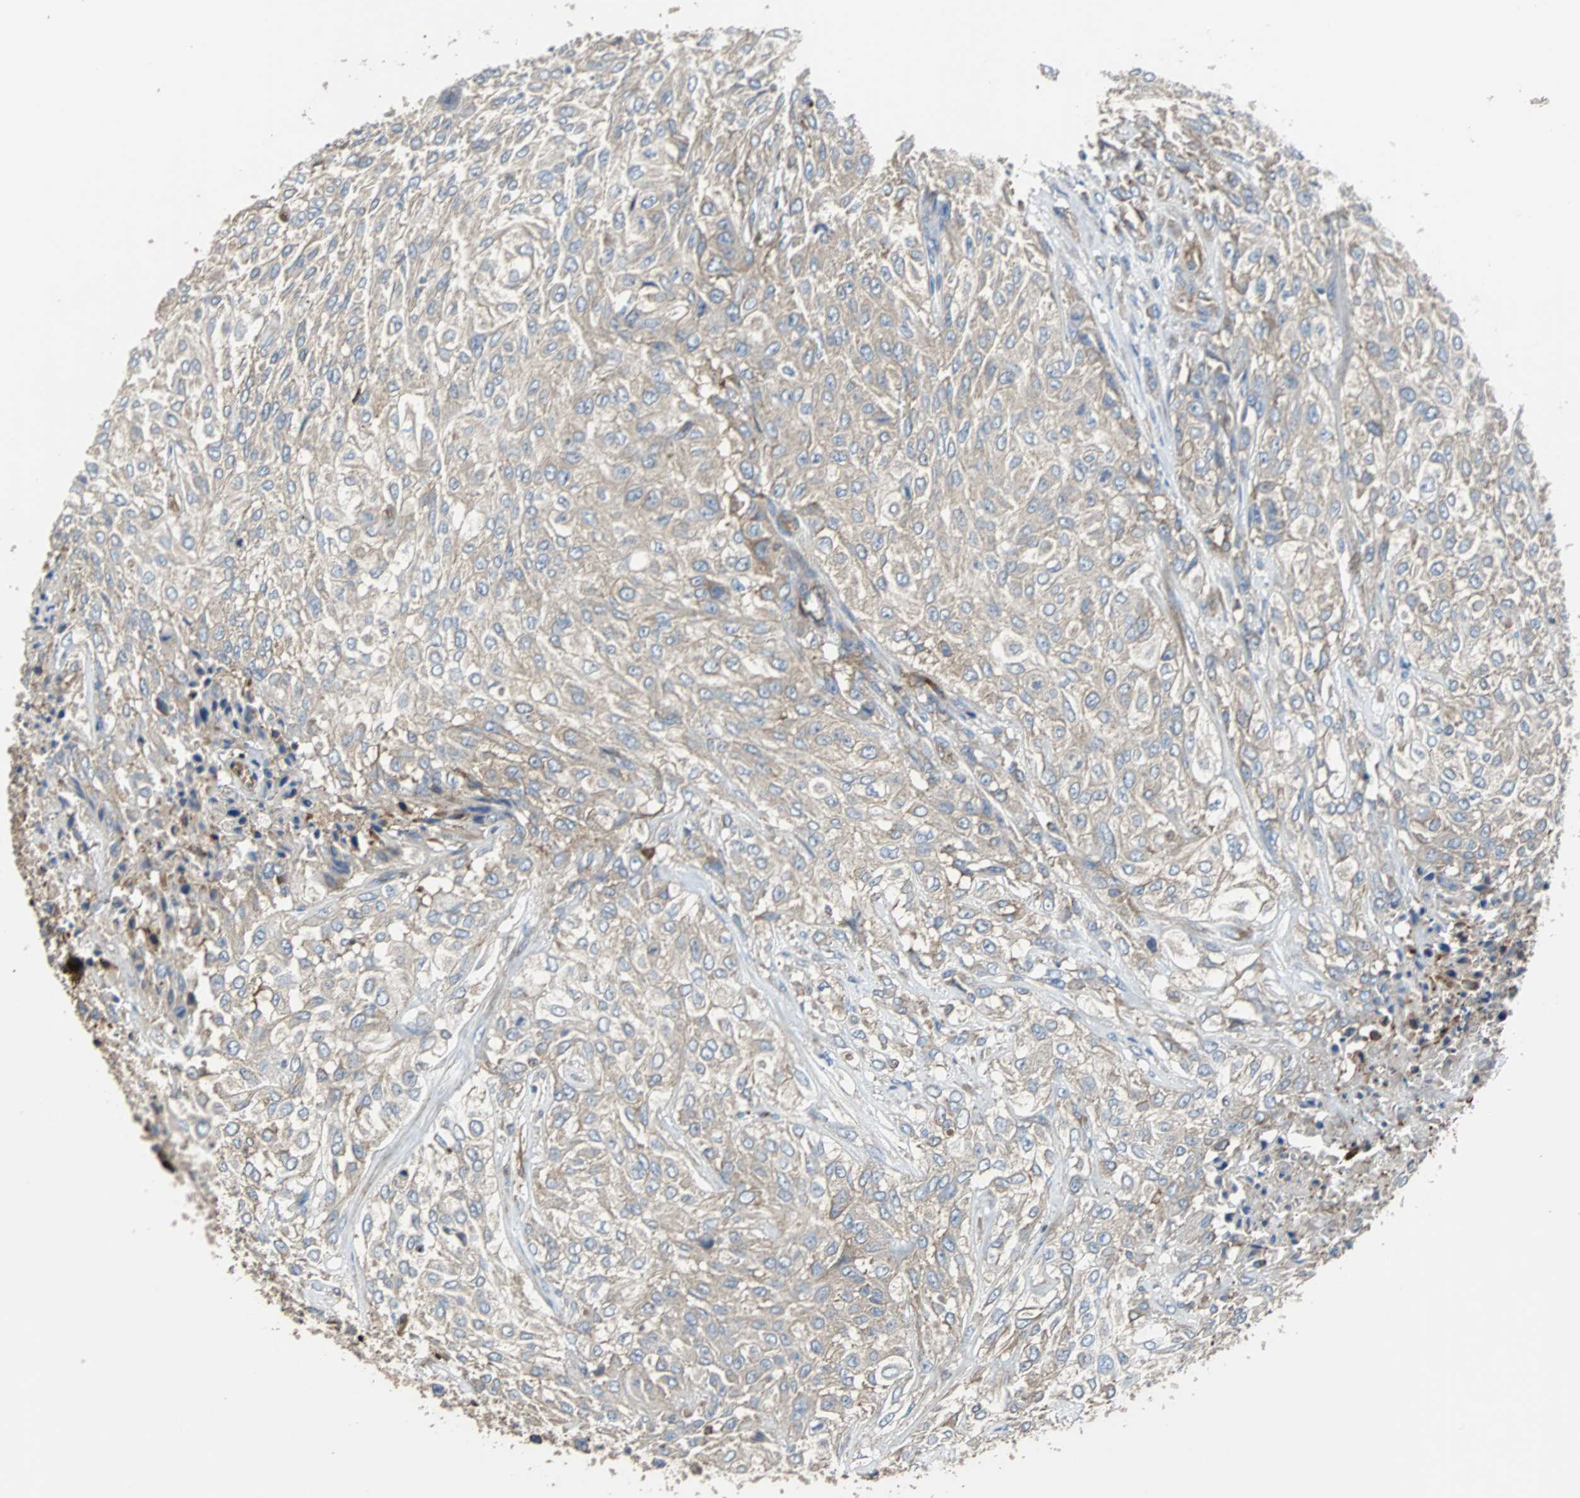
{"staining": {"intensity": "weak", "quantity": ">75%", "location": "cytoplasmic/membranous"}, "tissue": "urothelial cancer", "cell_type": "Tumor cells", "image_type": "cancer", "snomed": [{"axis": "morphology", "description": "Urothelial carcinoma, High grade"}, {"axis": "topography", "description": "Urinary bladder"}], "caption": "This is an image of immunohistochemistry staining of urothelial cancer, which shows weak positivity in the cytoplasmic/membranous of tumor cells.", "gene": "PLCG2", "patient": {"sex": "male", "age": 57}}